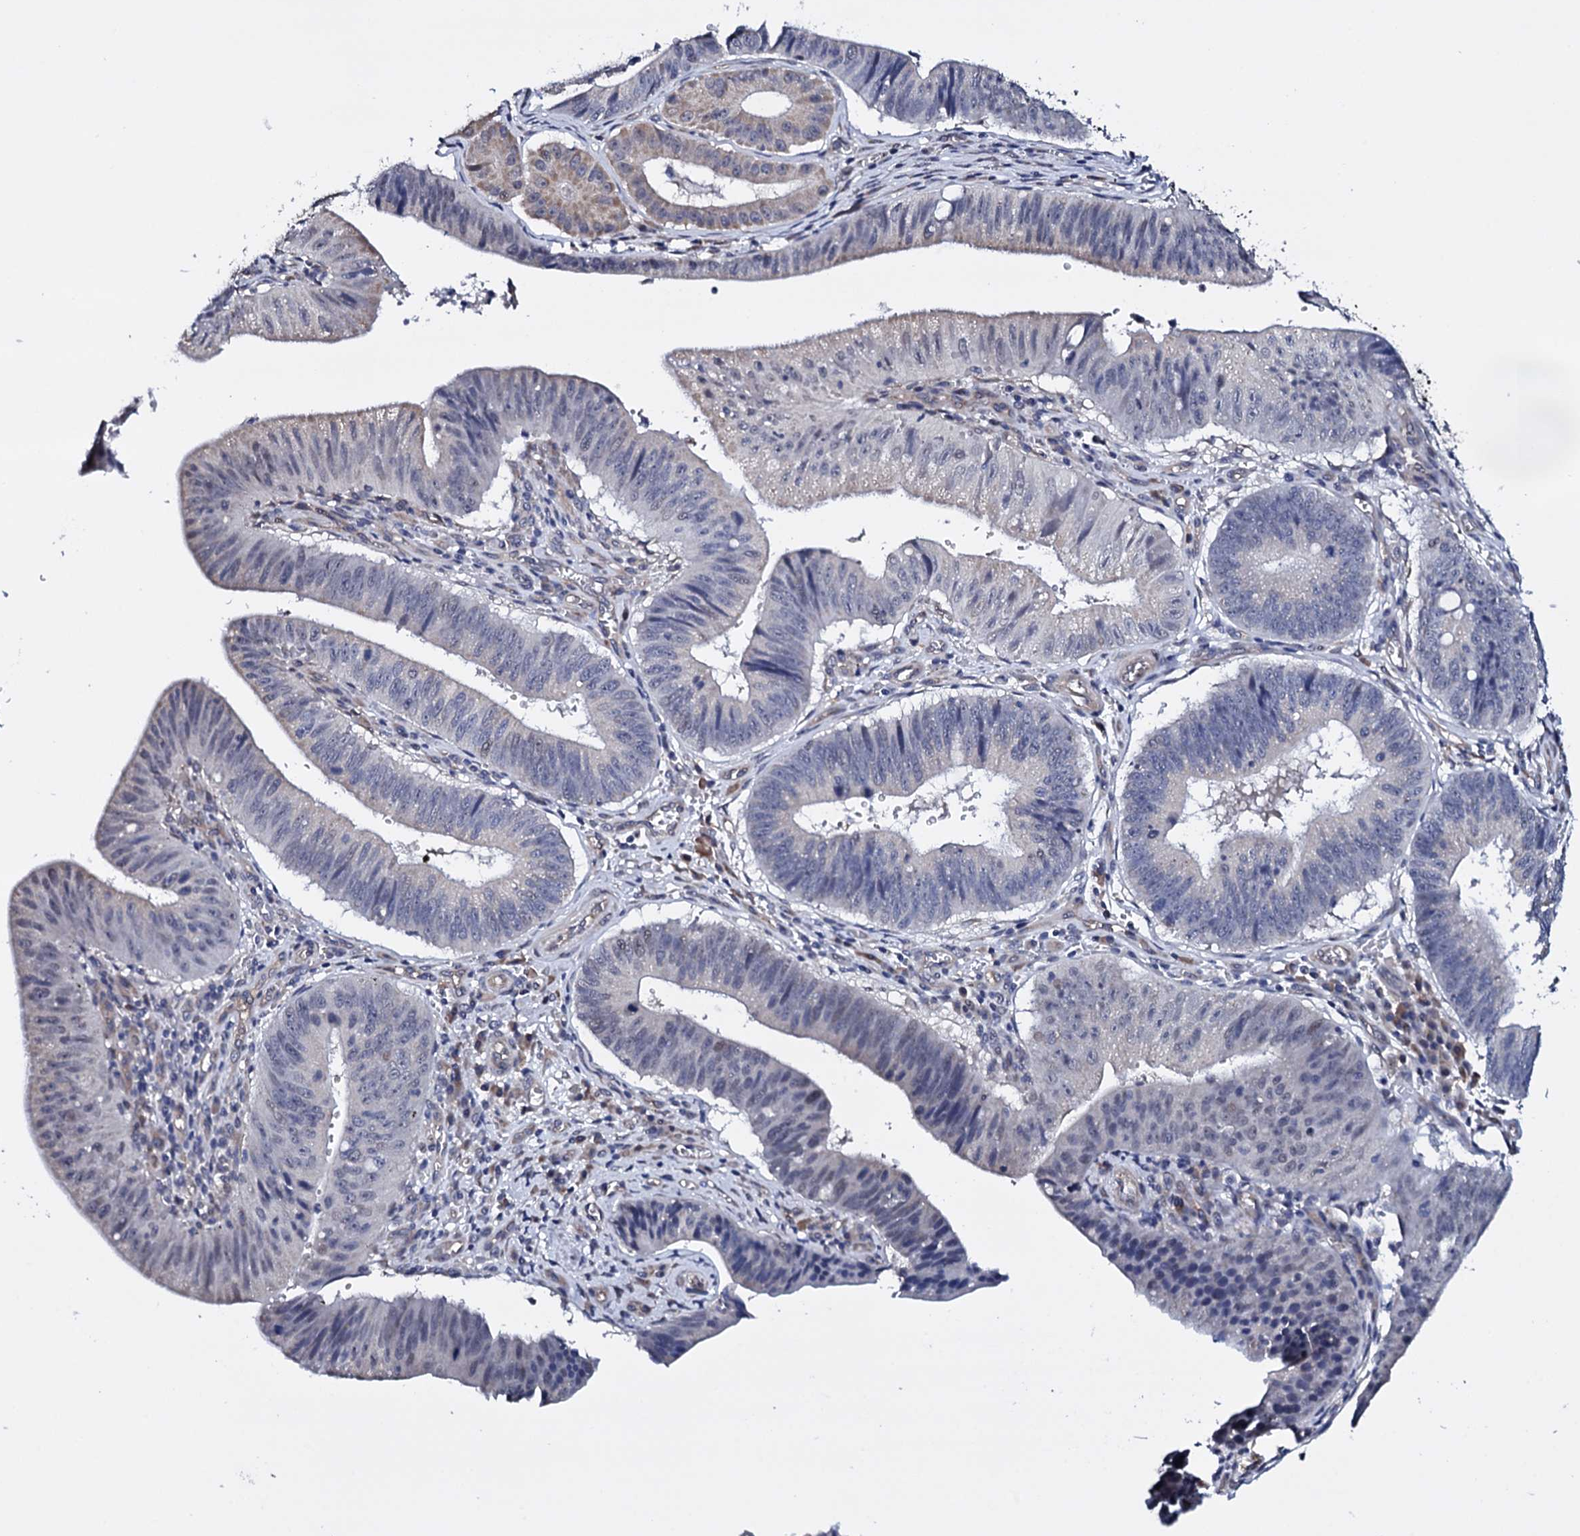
{"staining": {"intensity": "negative", "quantity": "none", "location": "none"}, "tissue": "stomach cancer", "cell_type": "Tumor cells", "image_type": "cancer", "snomed": [{"axis": "morphology", "description": "Adenocarcinoma, NOS"}, {"axis": "topography", "description": "Stomach"}], "caption": "Immunohistochemistry photomicrograph of neoplastic tissue: human stomach cancer stained with DAB demonstrates no significant protein positivity in tumor cells.", "gene": "GAREM1", "patient": {"sex": "male", "age": 59}}